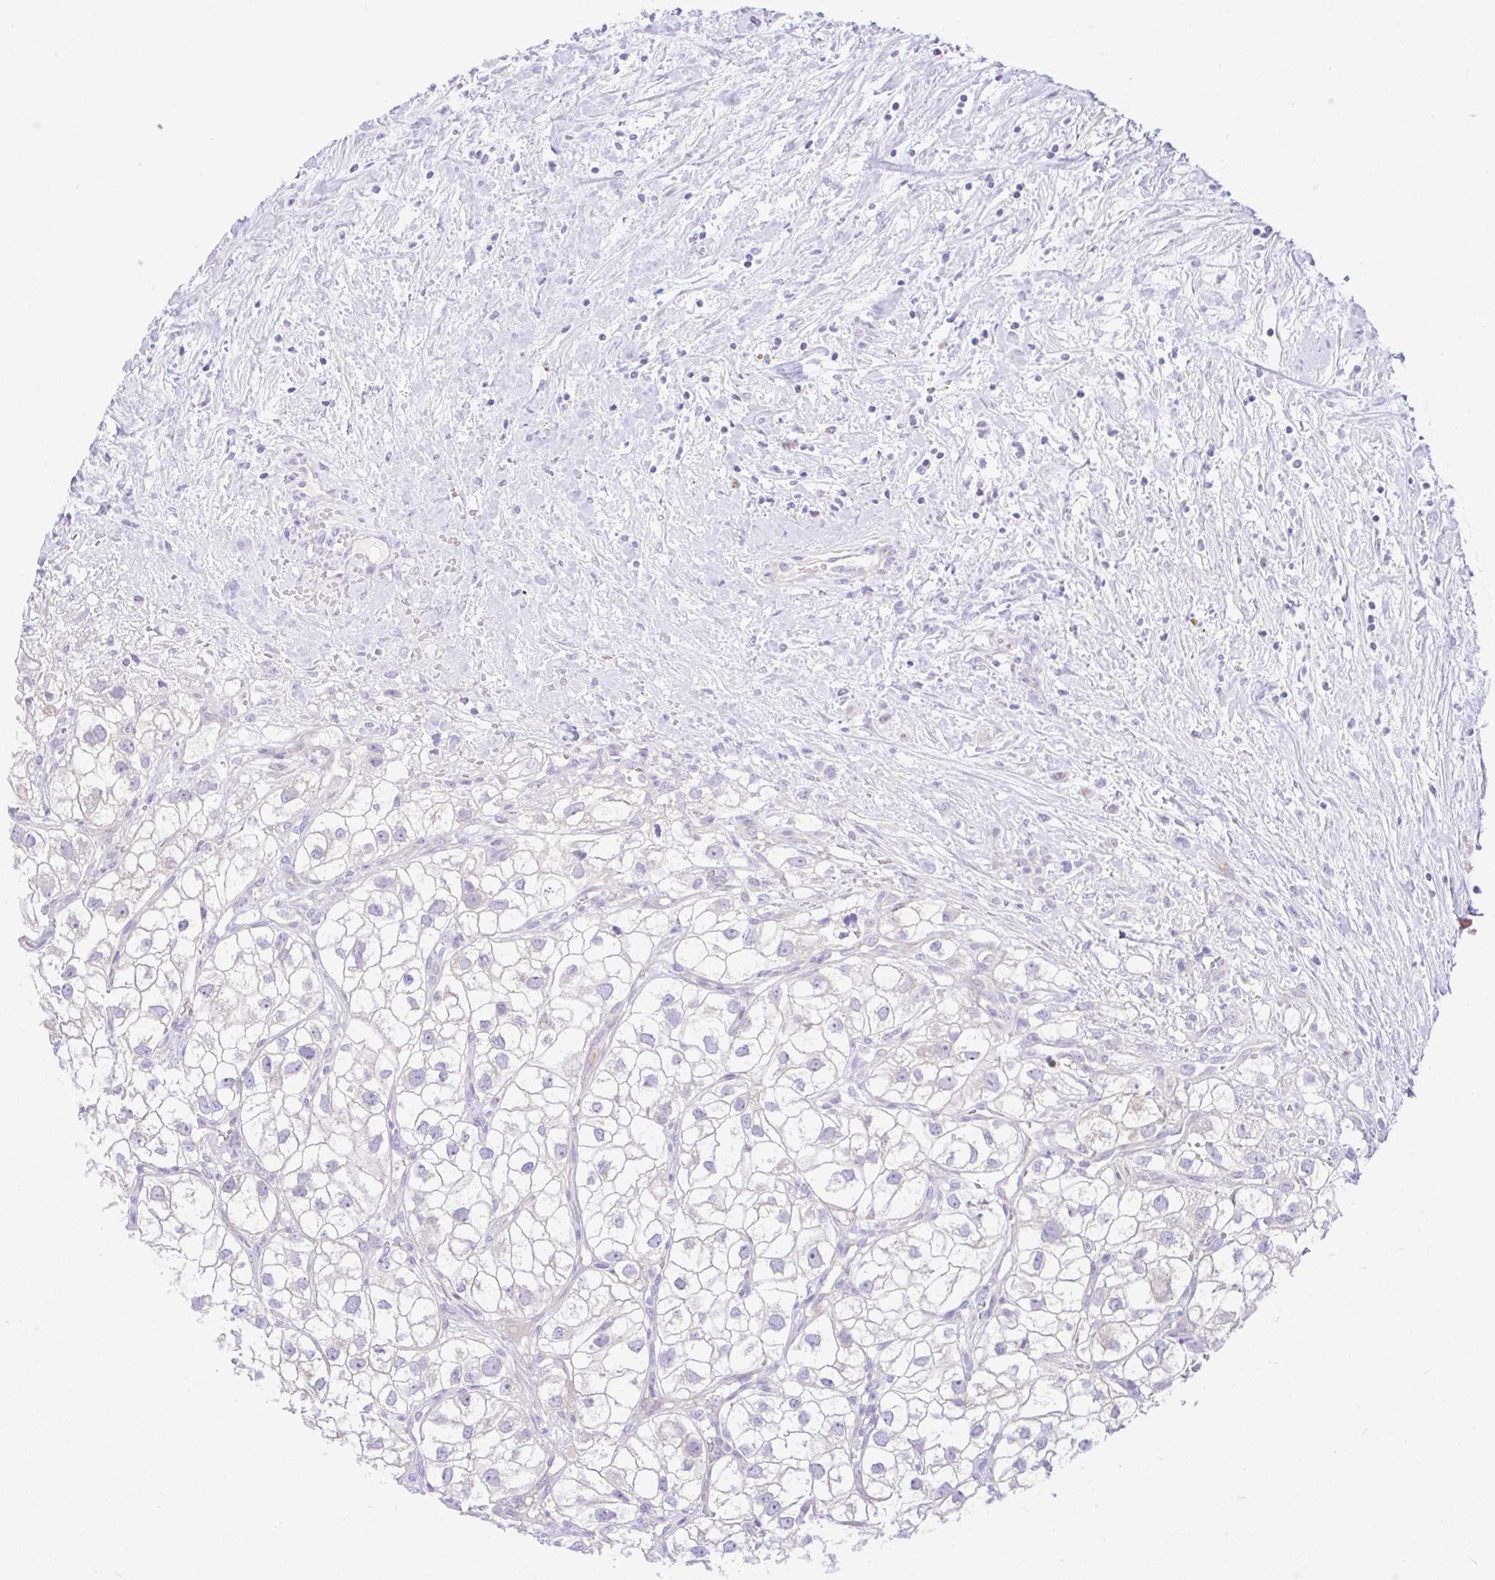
{"staining": {"intensity": "negative", "quantity": "none", "location": "none"}, "tissue": "renal cancer", "cell_type": "Tumor cells", "image_type": "cancer", "snomed": [{"axis": "morphology", "description": "Adenocarcinoma, NOS"}, {"axis": "topography", "description": "Kidney"}], "caption": "High power microscopy photomicrograph of an immunohistochemistry (IHC) histopathology image of renal adenocarcinoma, revealing no significant staining in tumor cells.", "gene": "ZNF101", "patient": {"sex": "male", "age": 59}}